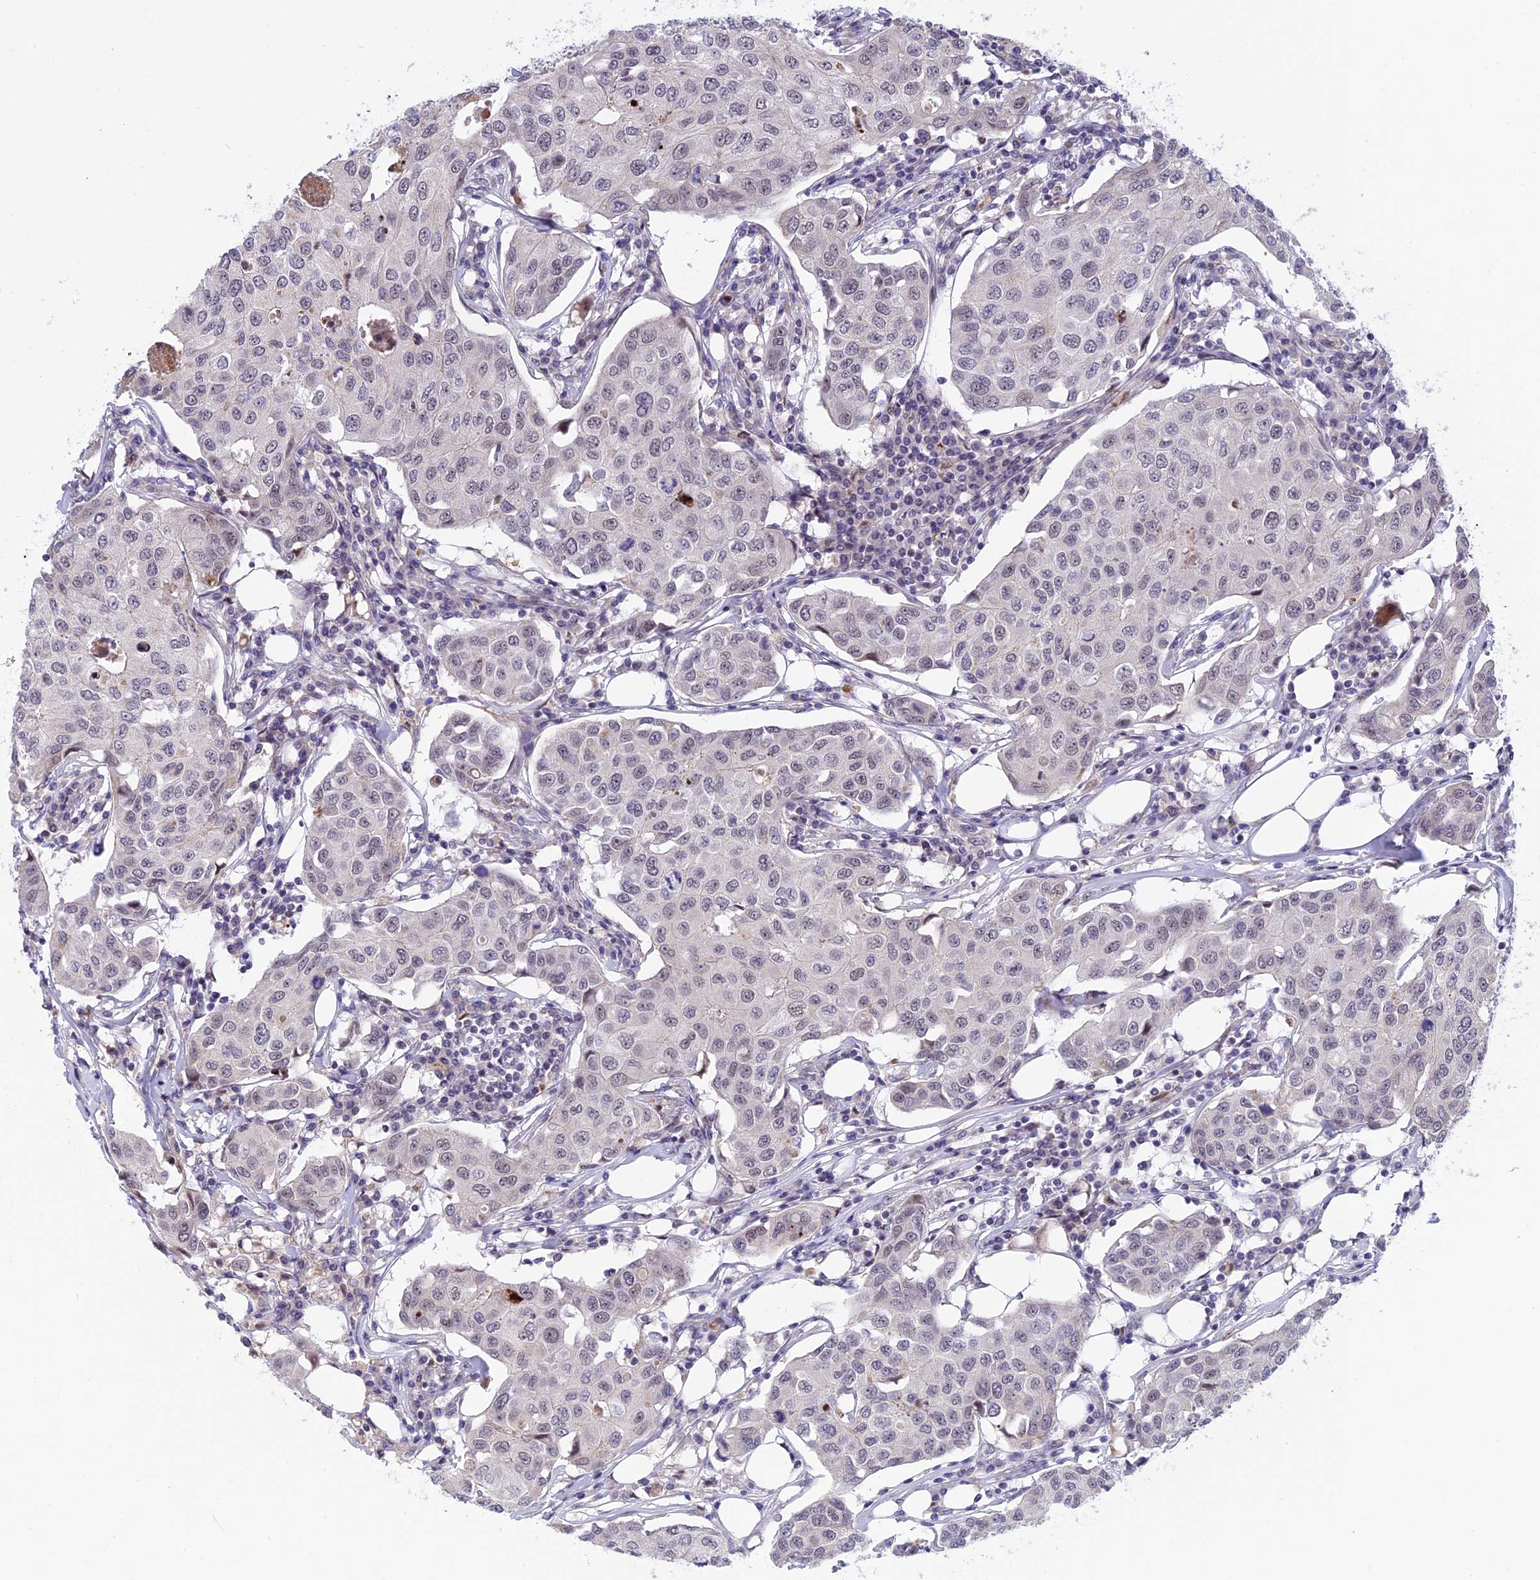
{"staining": {"intensity": "weak", "quantity": "<25%", "location": "nuclear"}, "tissue": "breast cancer", "cell_type": "Tumor cells", "image_type": "cancer", "snomed": [{"axis": "morphology", "description": "Duct carcinoma"}, {"axis": "topography", "description": "Breast"}], "caption": "The IHC photomicrograph has no significant expression in tumor cells of infiltrating ductal carcinoma (breast) tissue.", "gene": "POLR2C", "patient": {"sex": "female", "age": 80}}